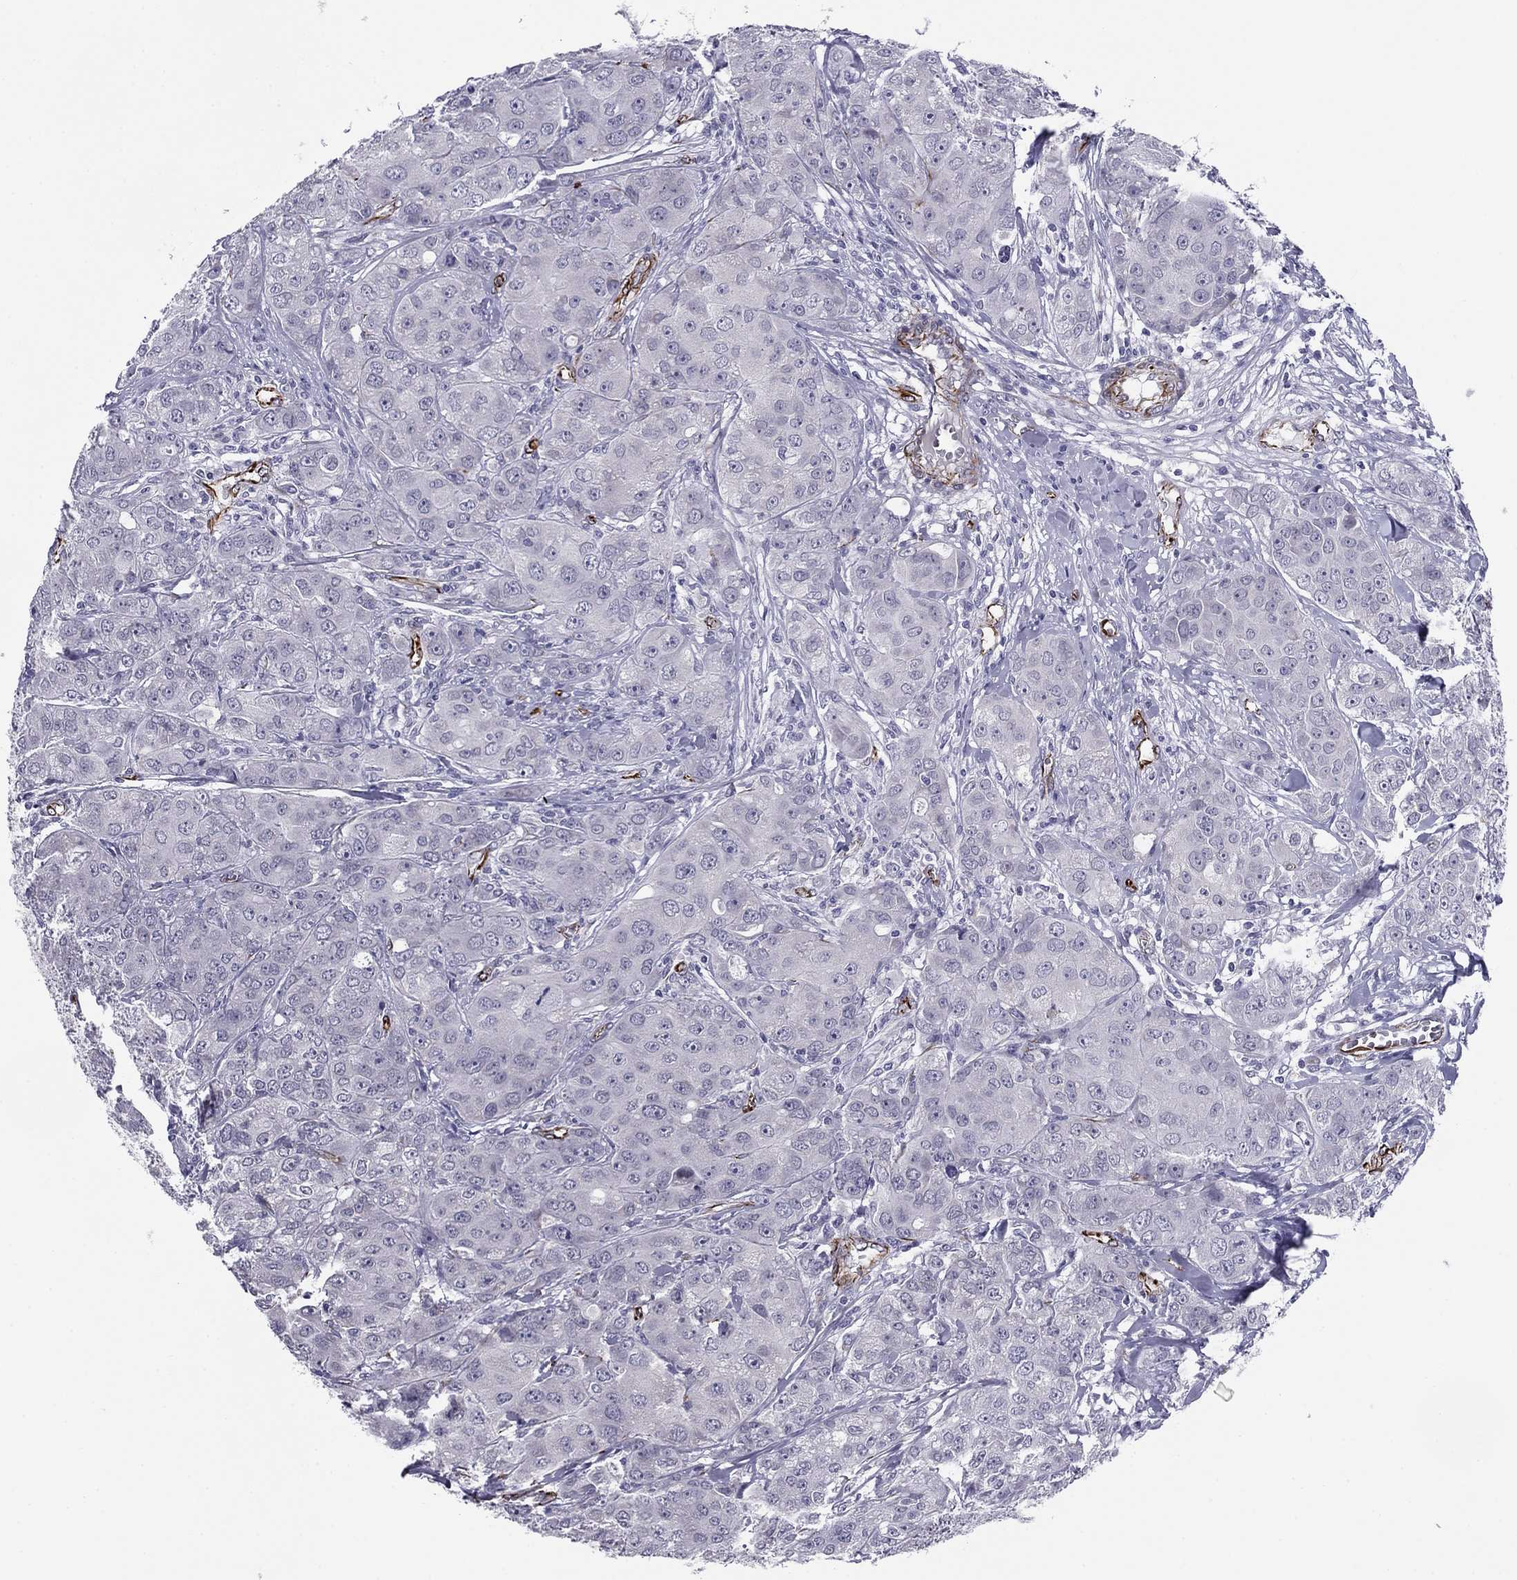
{"staining": {"intensity": "negative", "quantity": "none", "location": "none"}, "tissue": "breast cancer", "cell_type": "Tumor cells", "image_type": "cancer", "snomed": [{"axis": "morphology", "description": "Duct carcinoma"}, {"axis": "topography", "description": "Breast"}], "caption": "This is an immunohistochemistry (IHC) photomicrograph of infiltrating ductal carcinoma (breast). There is no positivity in tumor cells.", "gene": "ANKS4B", "patient": {"sex": "female", "age": 43}}